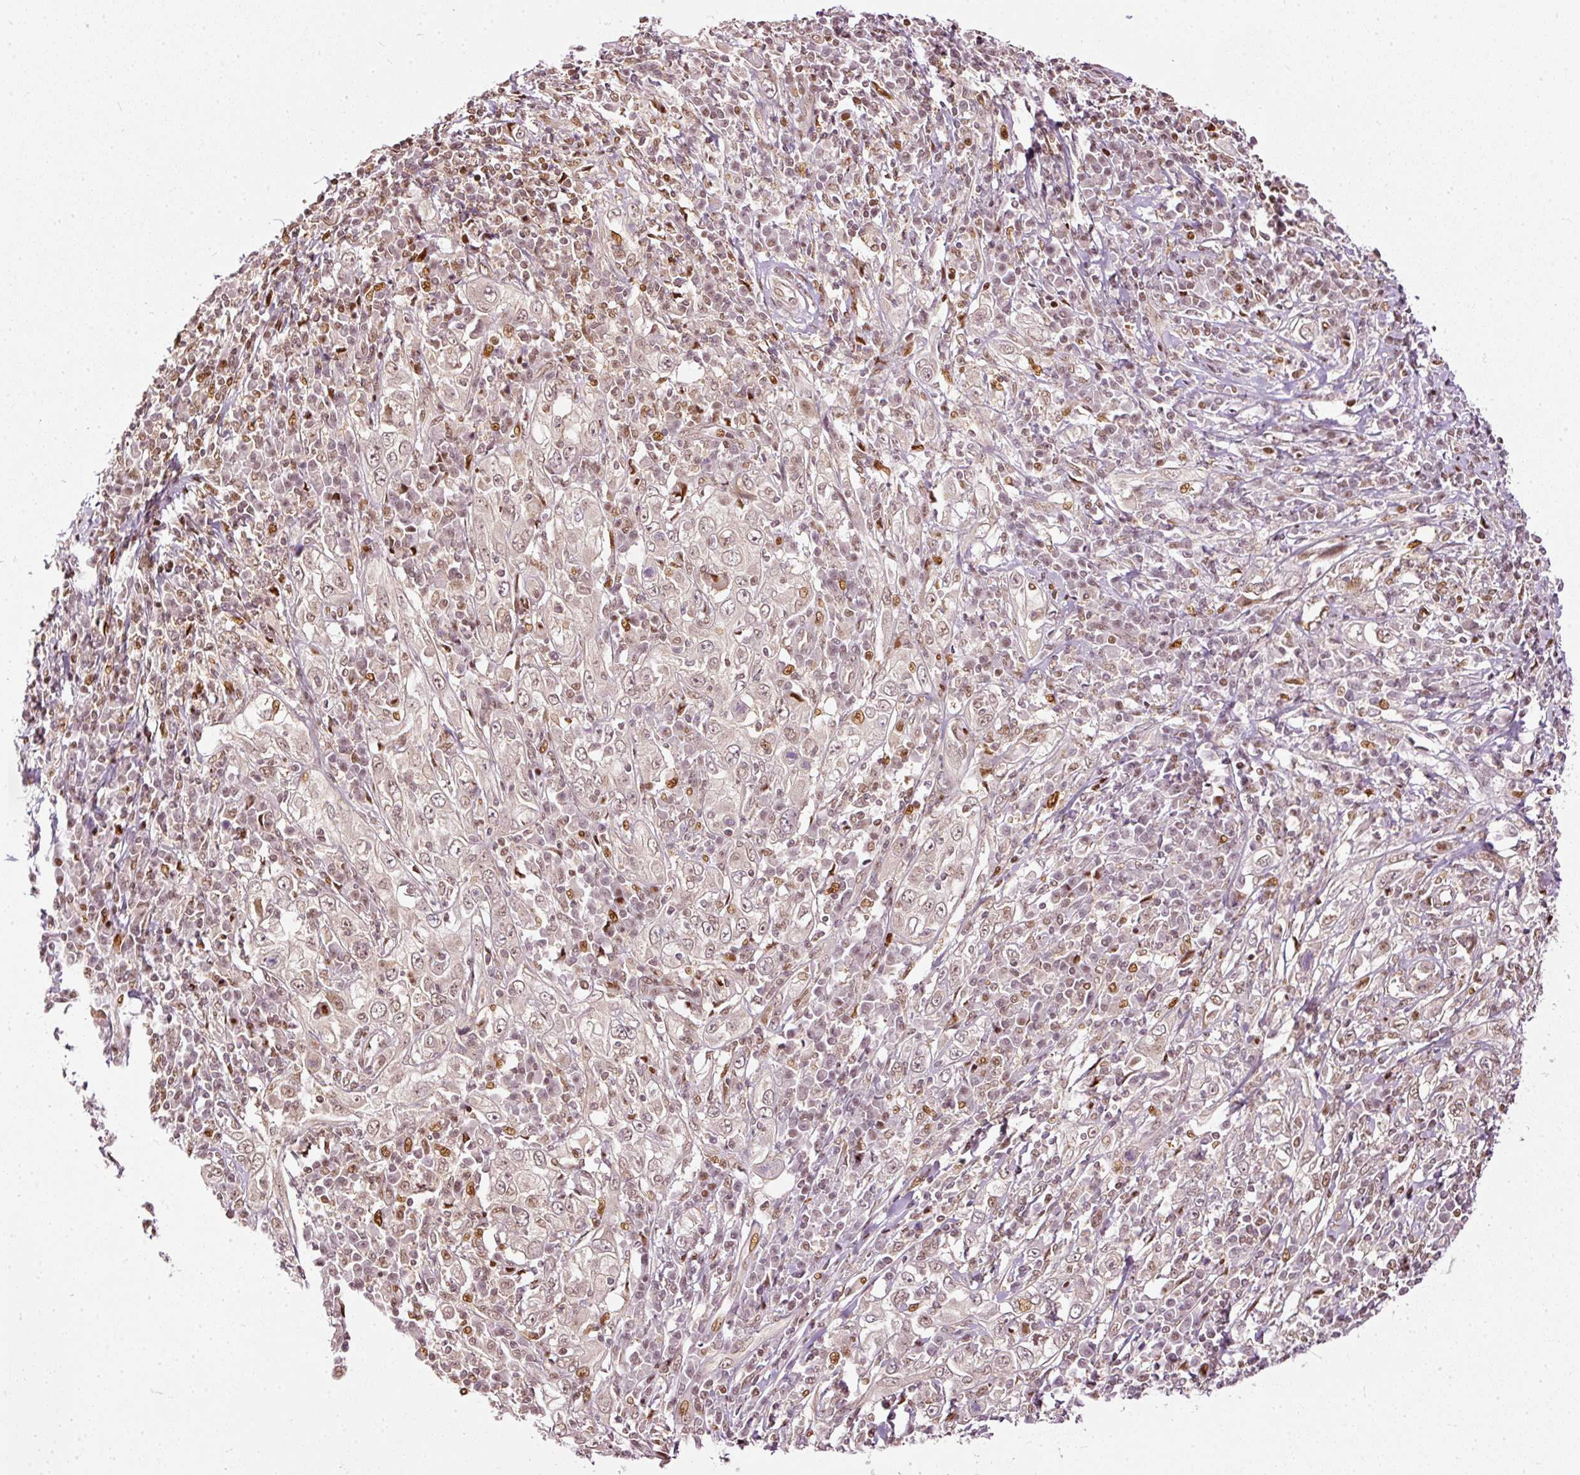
{"staining": {"intensity": "moderate", "quantity": "<25%", "location": "nuclear"}, "tissue": "cervical cancer", "cell_type": "Tumor cells", "image_type": "cancer", "snomed": [{"axis": "morphology", "description": "Squamous cell carcinoma, NOS"}, {"axis": "topography", "description": "Cervix"}], "caption": "Immunohistochemical staining of human cervical cancer reveals moderate nuclear protein staining in about <25% of tumor cells.", "gene": "ZNF778", "patient": {"sex": "female", "age": 46}}